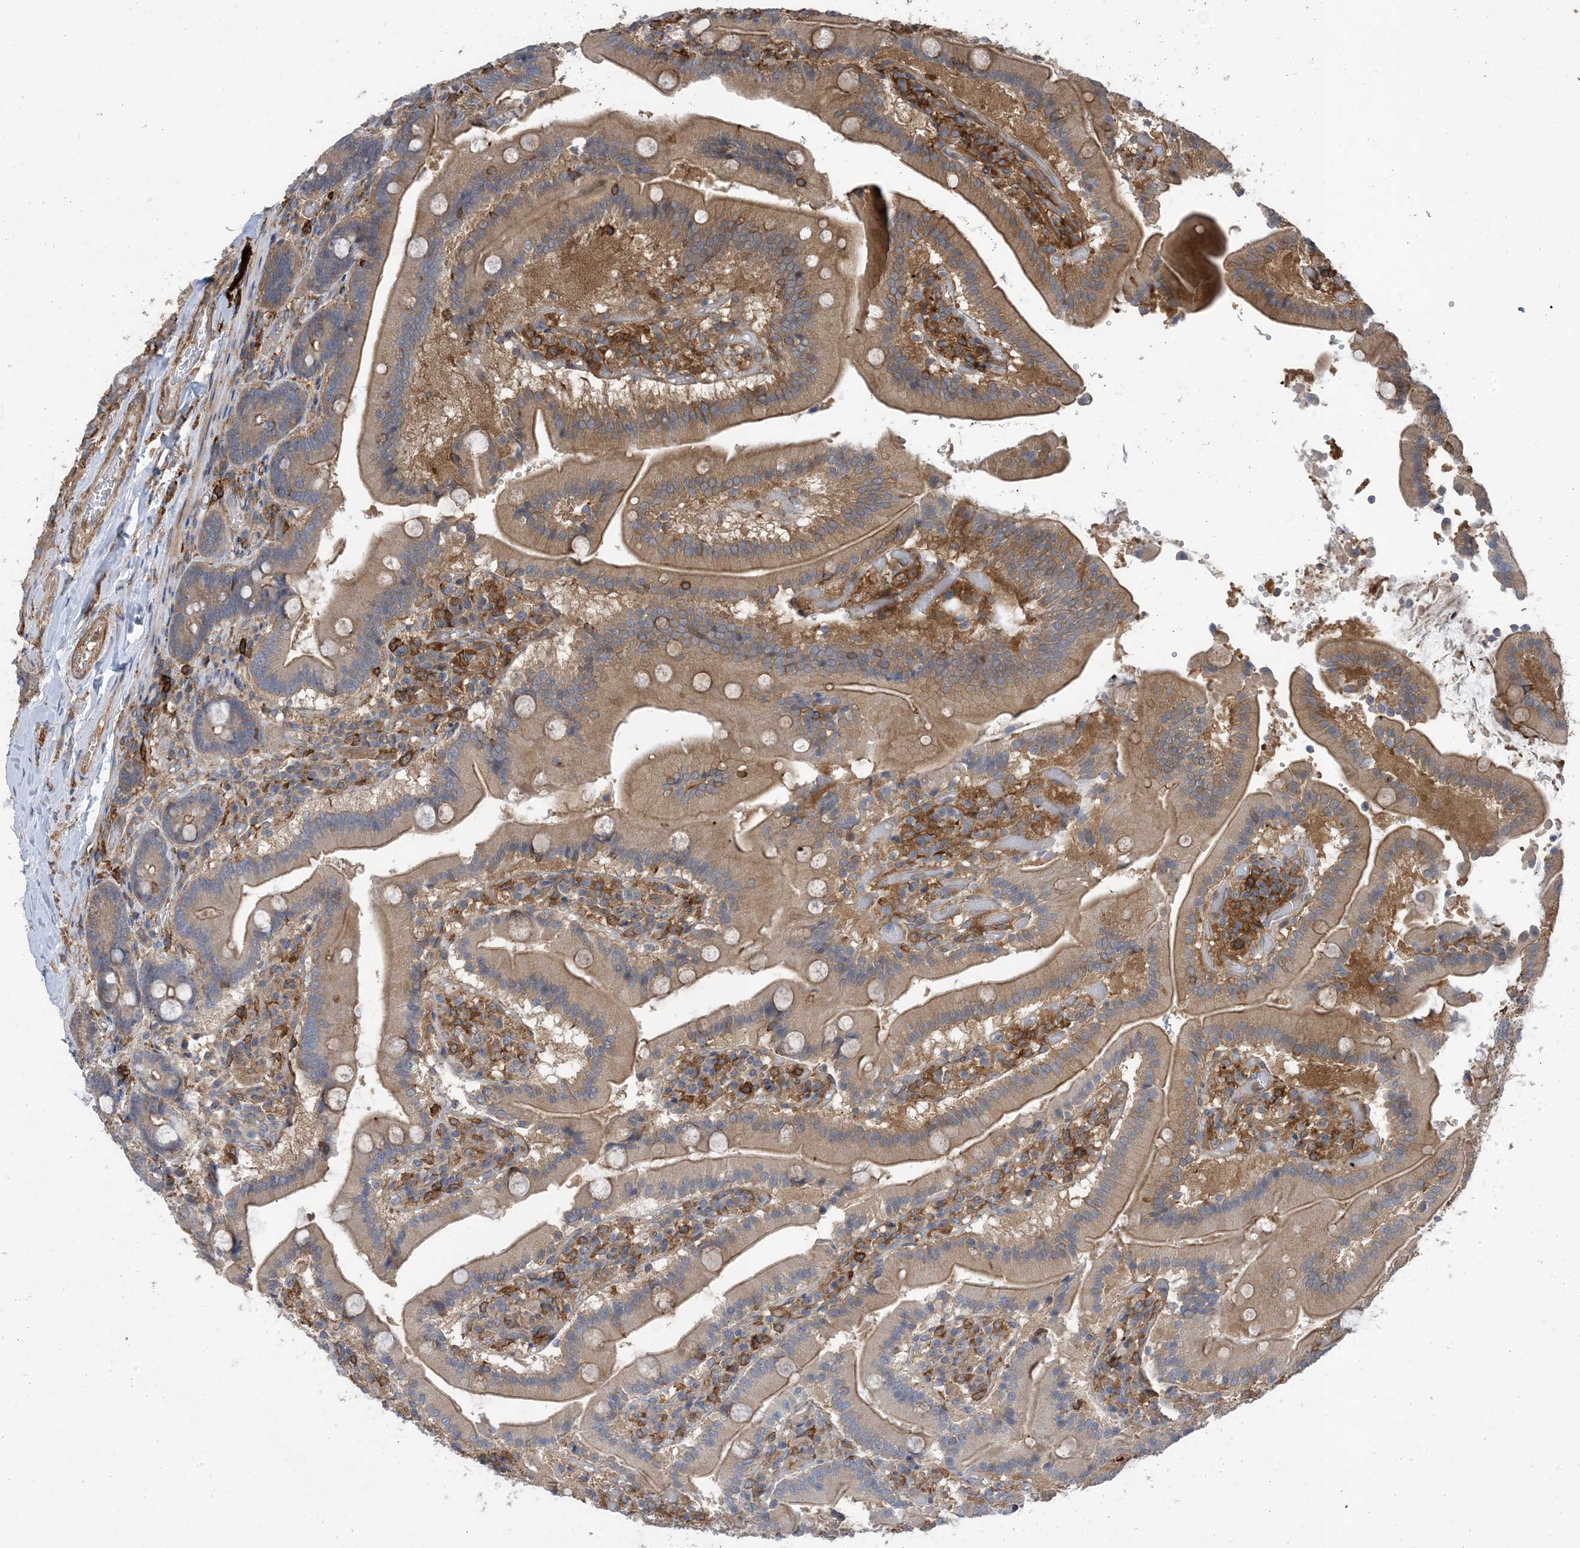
{"staining": {"intensity": "moderate", "quantity": "25%-75%", "location": "cytoplasmic/membranous"}, "tissue": "duodenum", "cell_type": "Glandular cells", "image_type": "normal", "snomed": [{"axis": "morphology", "description": "Normal tissue, NOS"}, {"axis": "topography", "description": "Duodenum"}], "caption": "Glandular cells demonstrate moderate cytoplasmic/membranous positivity in about 25%-75% of cells in normal duodenum. (DAB (3,3'-diaminobenzidine) IHC, brown staining for protein, blue staining for nuclei).", "gene": "HS1BP3", "patient": {"sex": "female", "age": 62}}